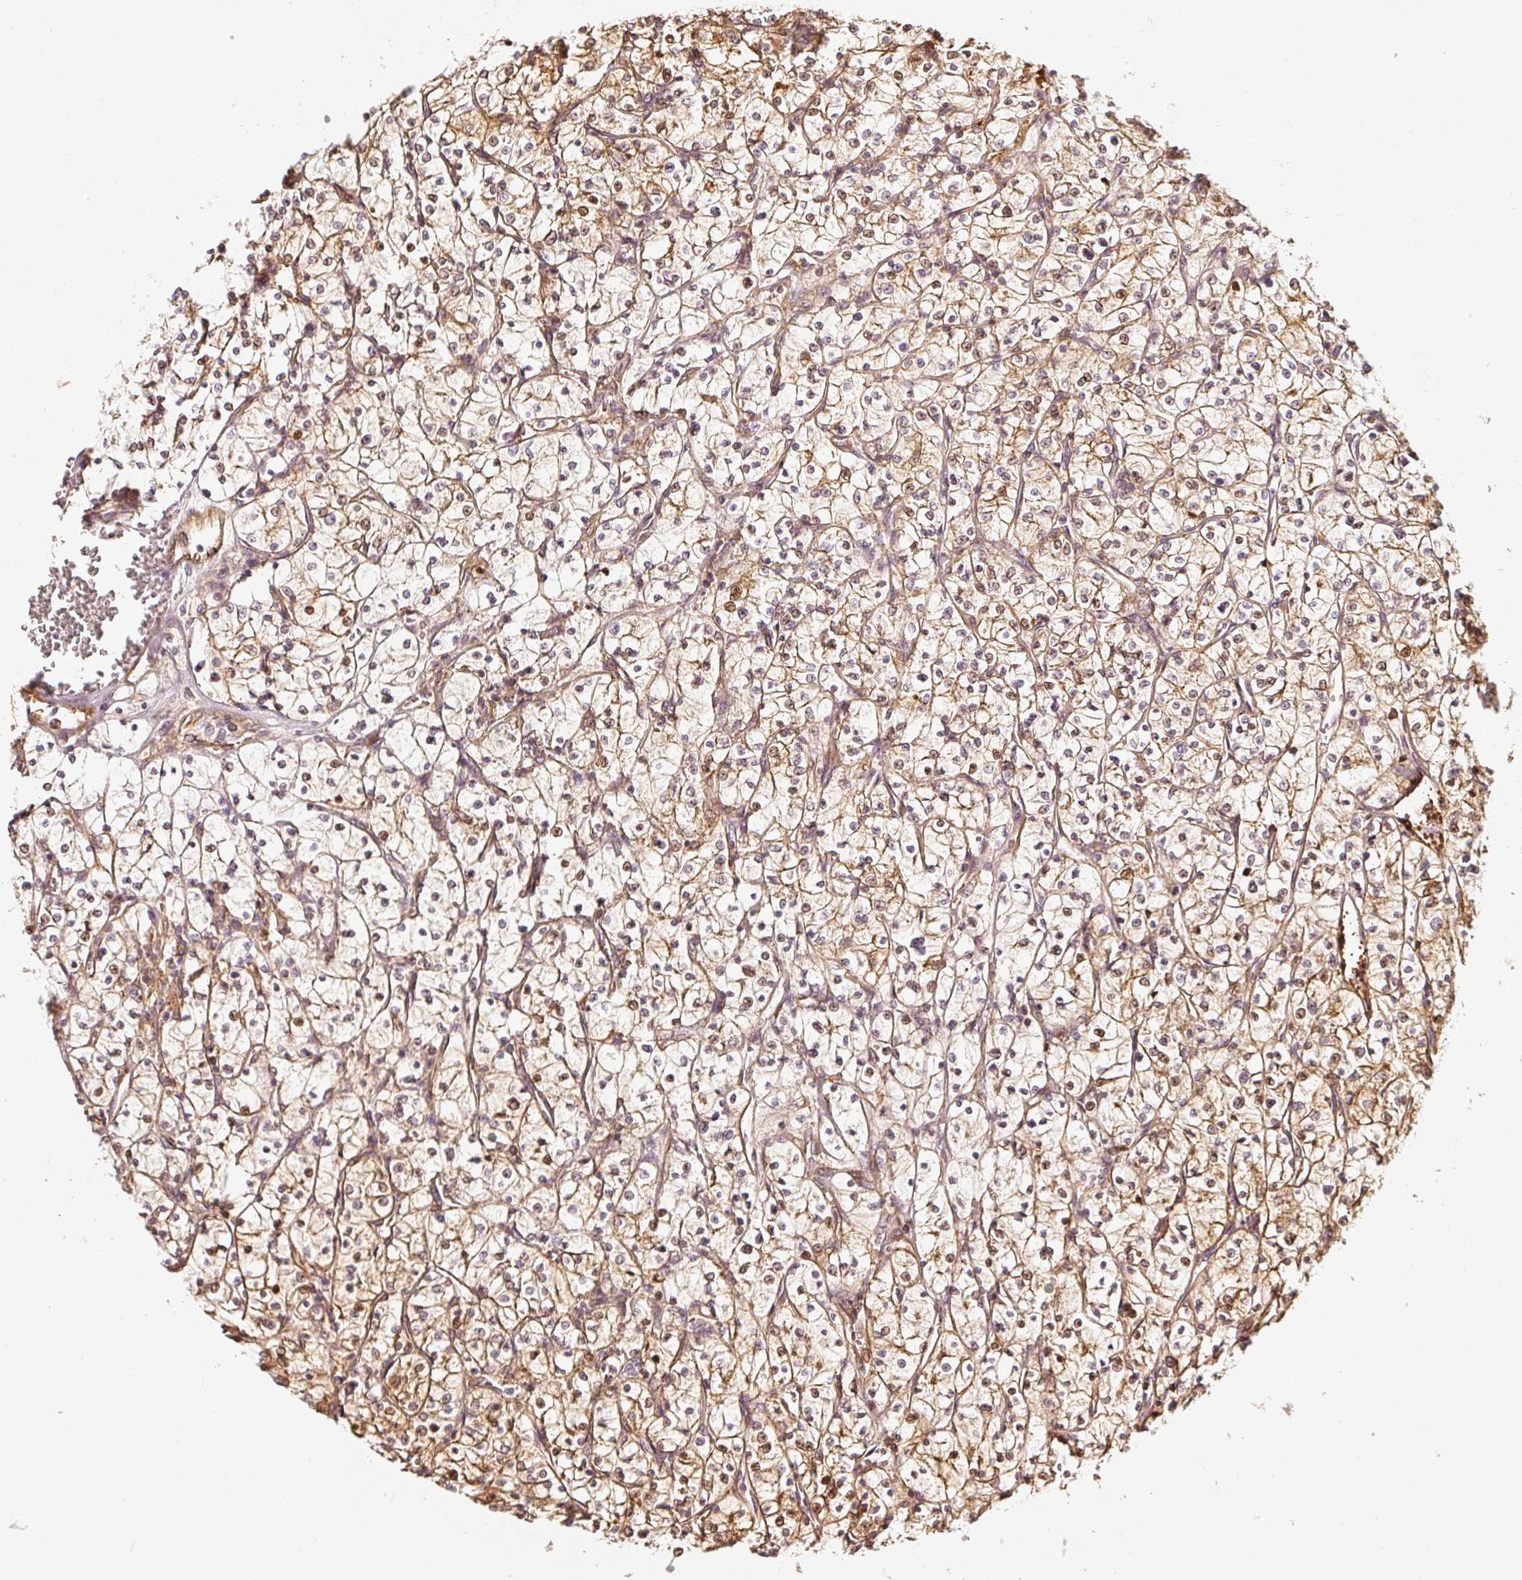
{"staining": {"intensity": "moderate", "quantity": ">75%", "location": "cytoplasmic/membranous"}, "tissue": "renal cancer", "cell_type": "Tumor cells", "image_type": "cancer", "snomed": [{"axis": "morphology", "description": "Adenocarcinoma, NOS"}, {"axis": "topography", "description": "Kidney"}], "caption": "Immunohistochemical staining of human renal adenocarcinoma shows moderate cytoplasmic/membranous protein positivity in about >75% of tumor cells. The staining was performed using DAB to visualize the protein expression in brown, while the nuclei were stained in blue with hematoxylin (Magnification: 20x).", "gene": "ASMTL", "patient": {"sex": "female", "age": 64}}